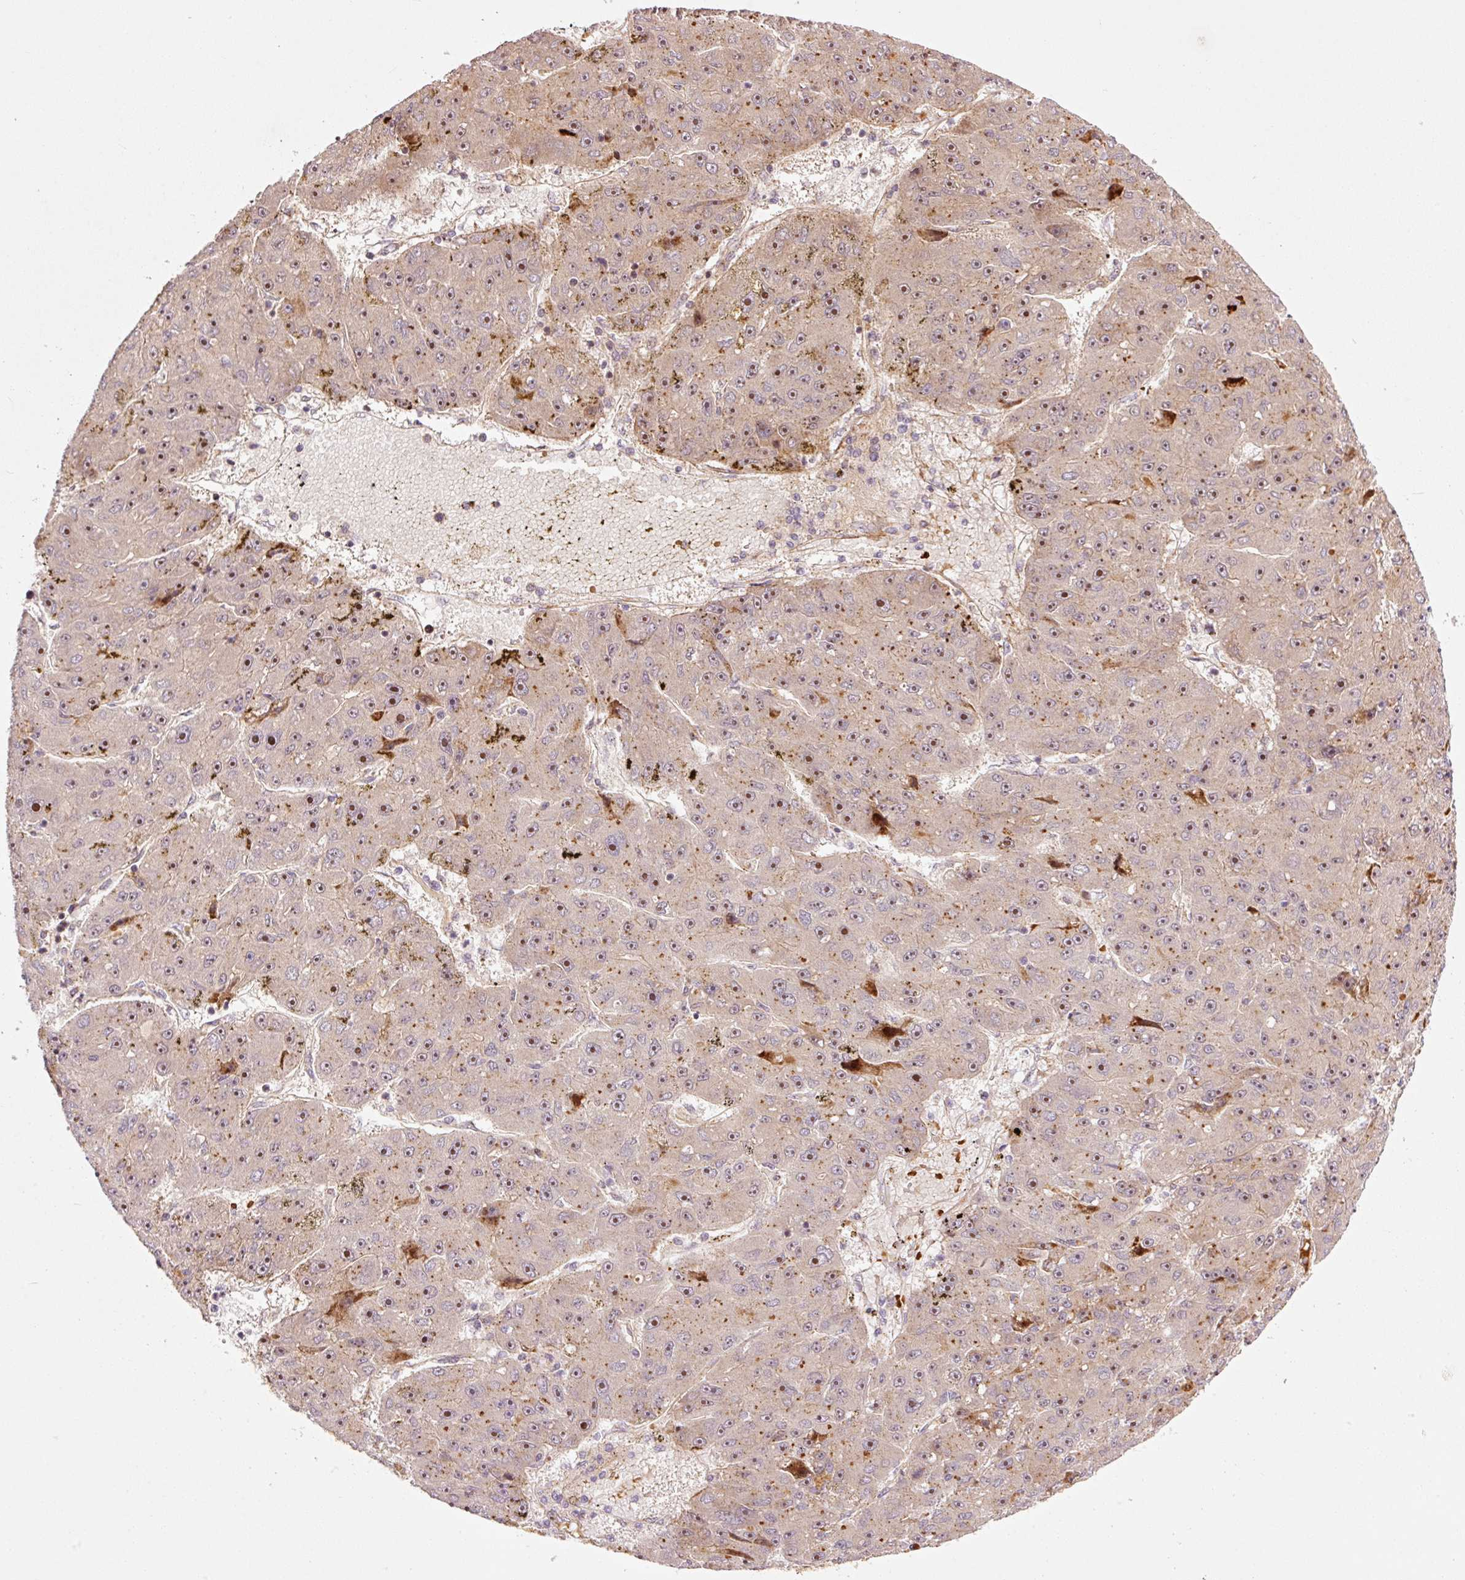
{"staining": {"intensity": "moderate", "quantity": "25%-75%", "location": "nuclear"}, "tissue": "liver cancer", "cell_type": "Tumor cells", "image_type": "cancer", "snomed": [{"axis": "morphology", "description": "Carcinoma, Hepatocellular, NOS"}, {"axis": "topography", "description": "Liver"}], "caption": "Protein expression analysis of human hepatocellular carcinoma (liver) reveals moderate nuclear staining in about 25%-75% of tumor cells.", "gene": "ANKRD20A1", "patient": {"sex": "male", "age": 67}}